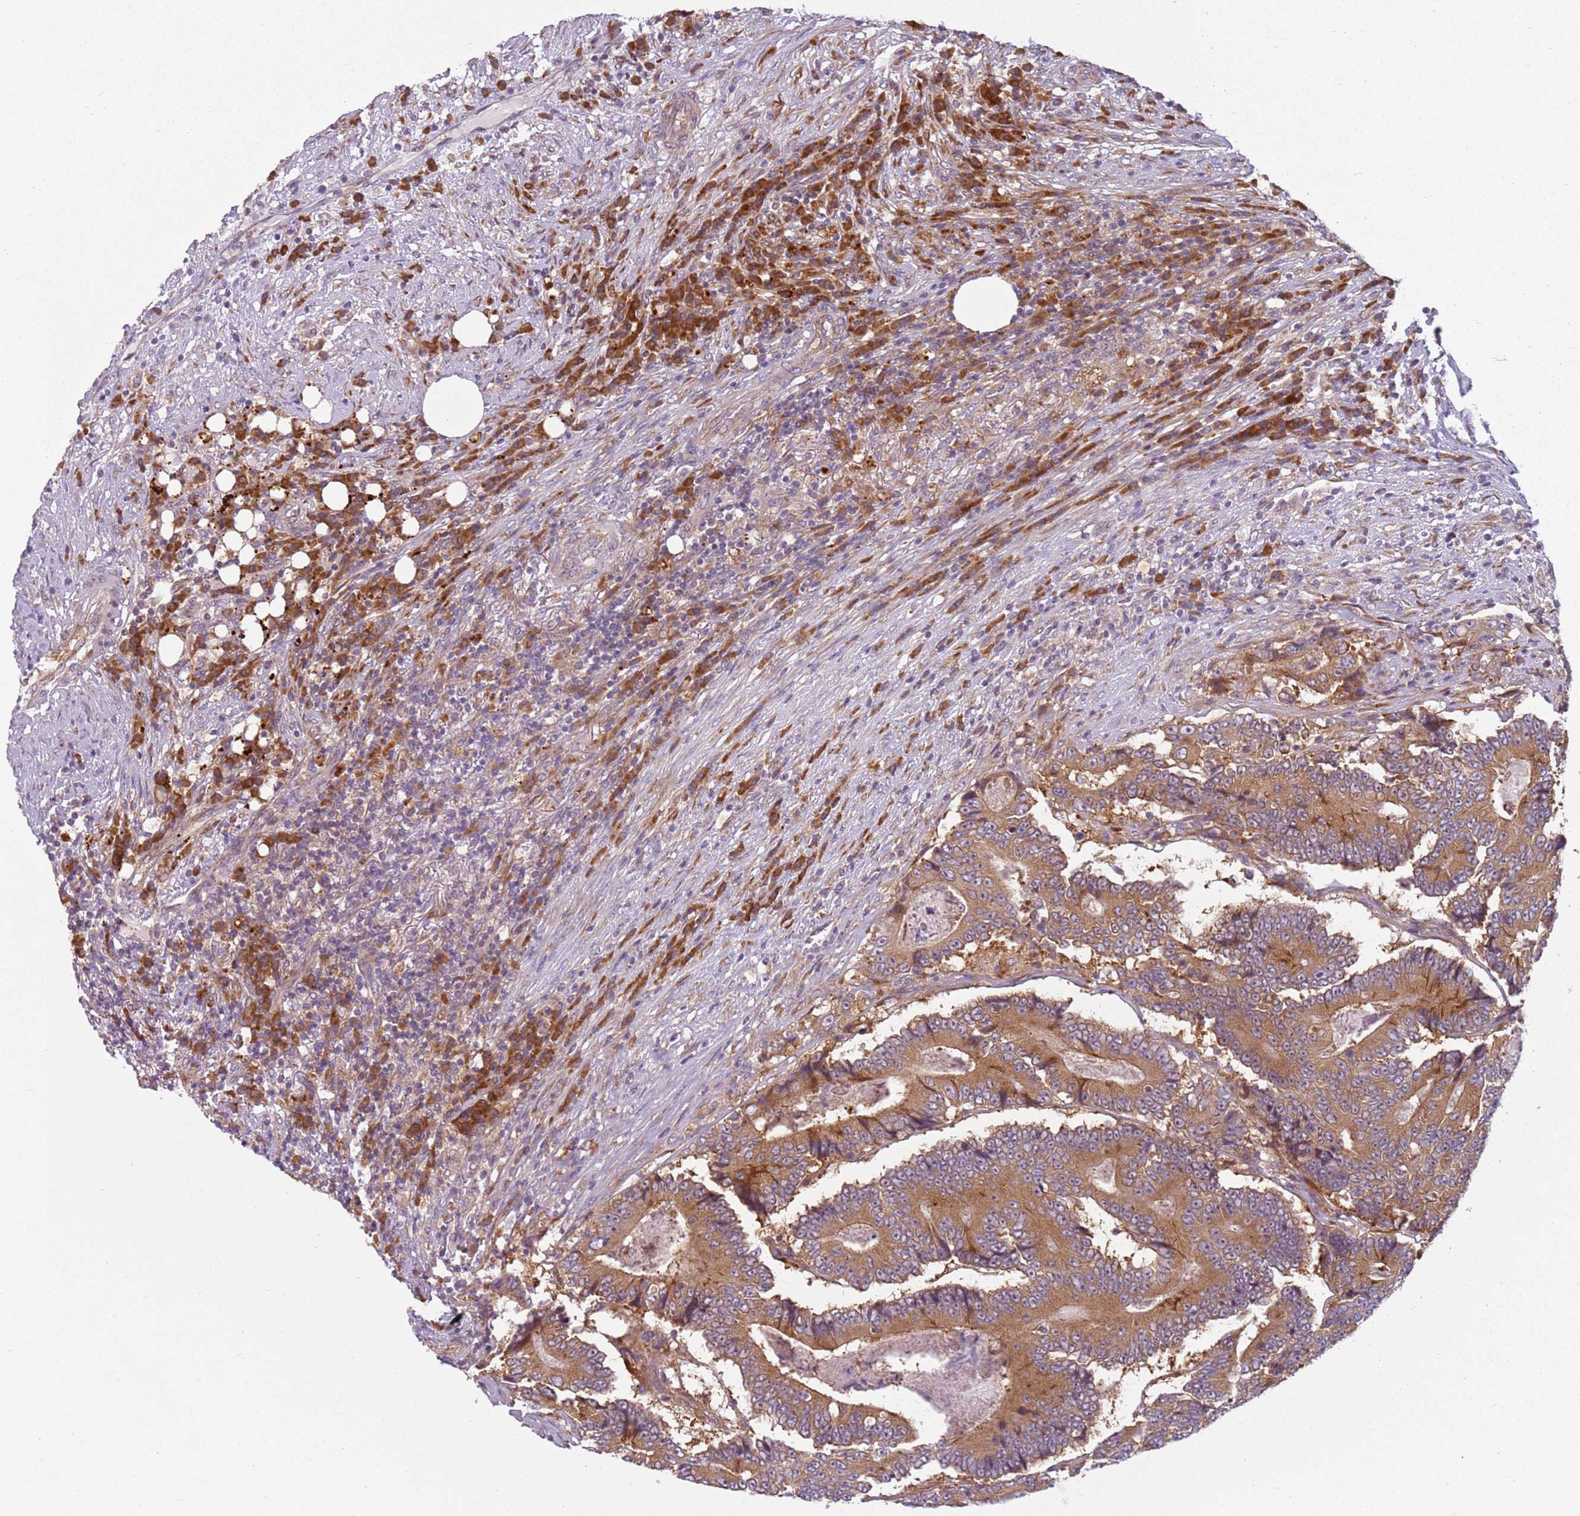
{"staining": {"intensity": "moderate", "quantity": ">75%", "location": "cytoplasmic/membranous"}, "tissue": "colorectal cancer", "cell_type": "Tumor cells", "image_type": "cancer", "snomed": [{"axis": "morphology", "description": "Adenocarcinoma, NOS"}, {"axis": "topography", "description": "Colon"}], "caption": "DAB (3,3'-diaminobenzidine) immunohistochemical staining of human colorectal cancer (adenocarcinoma) exhibits moderate cytoplasmic/membranous protein positivity in approximately >75% of tumor cells.", "gene": "RPS28", "patient": {"sex": "male", "age": 83}}